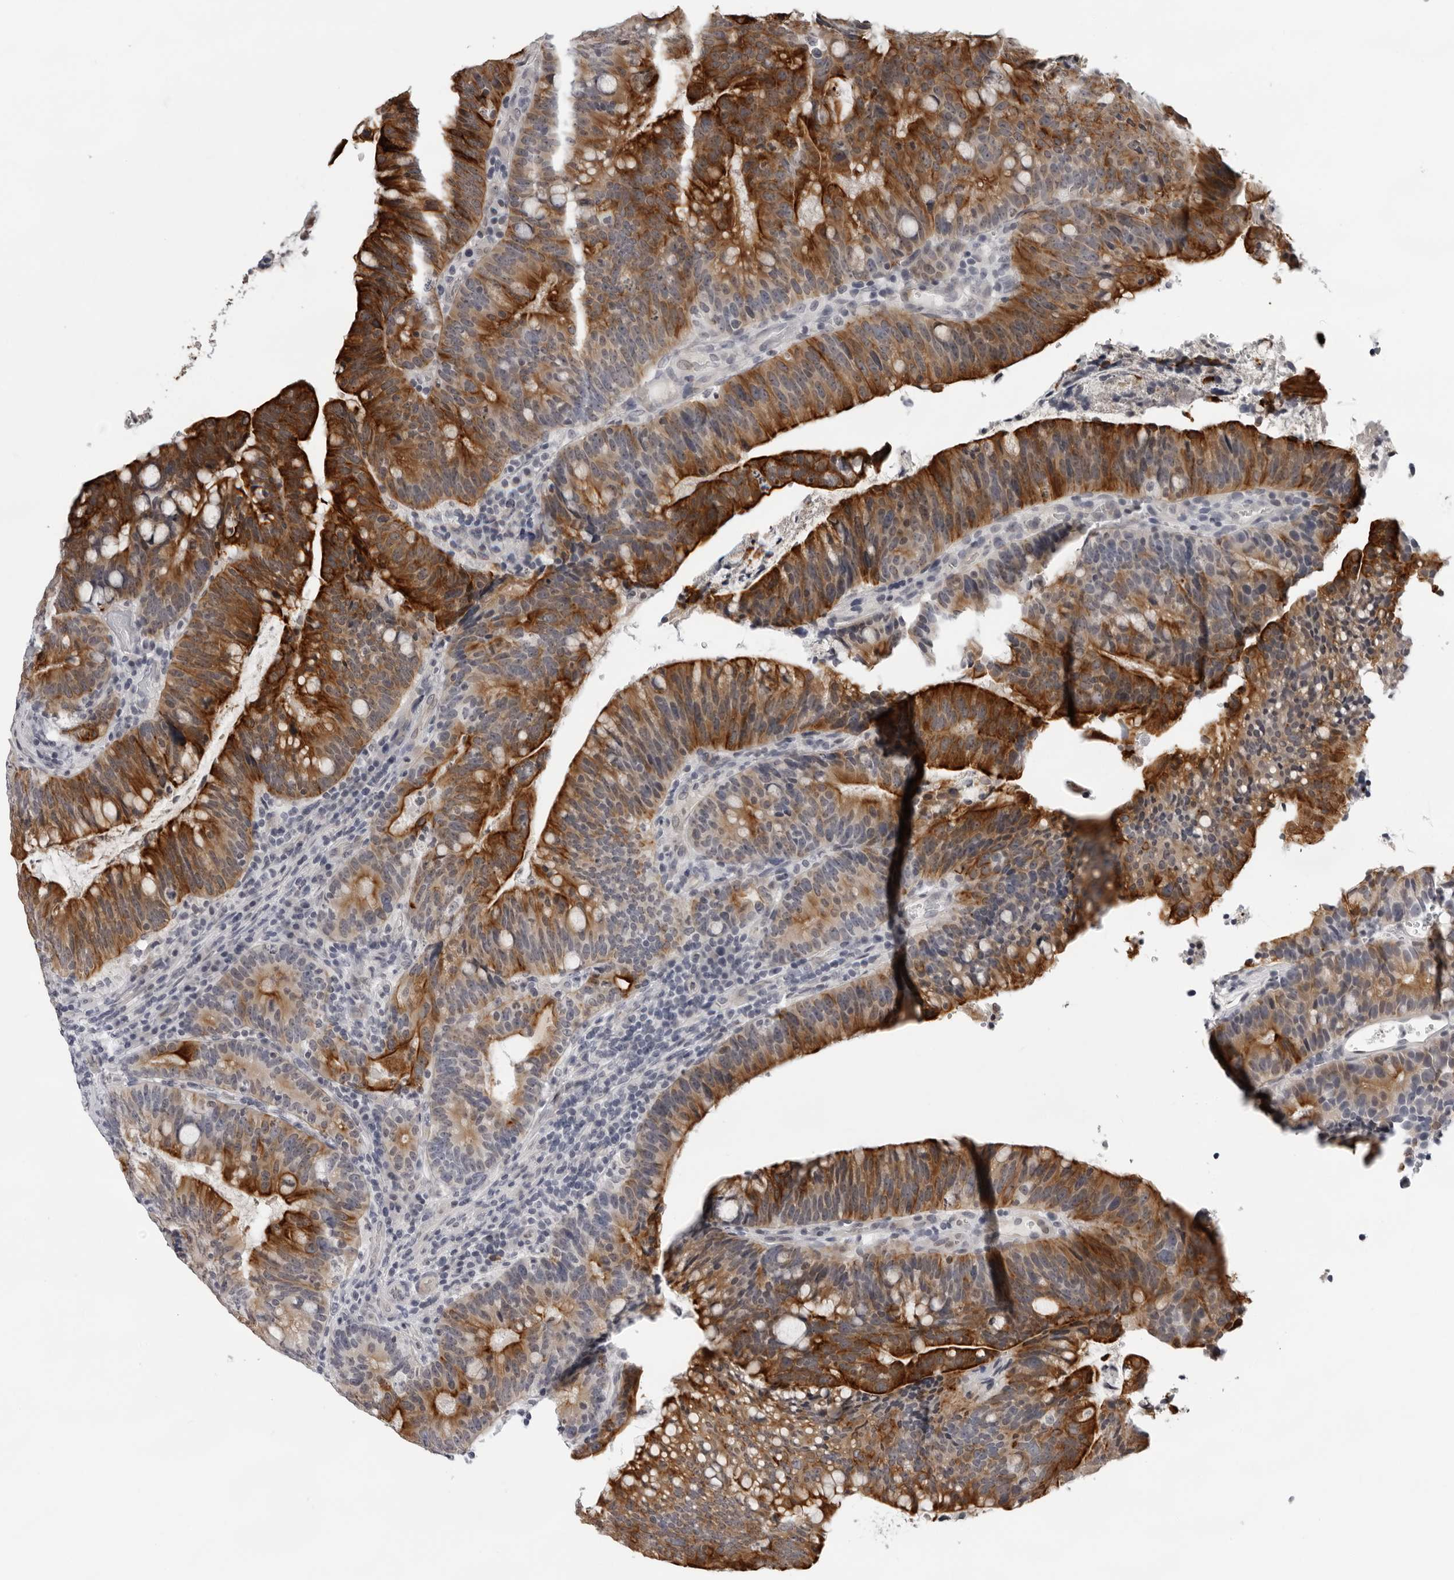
{"staining": {"intensity": "strong", "quantity": ">75%", "location": "cytoplasmic/membranous"}, "tissue": "colorectal cancer", "cell_type": "Tumor cells", "image_type": "cancer", "snomed": [{"axis": "morphology", "description": "Adenocarcinoma, NOS"}, {"axis": "topography", "description": "Colon"}], "caption": "Colorectal cancer (adenocarcinoma) stained with immunohistochemistry (IHC) shows strong cytoplasmic/membranous staining in approximately >75% of tumor cells.", "gene": "CCDC28B", "patient": {"sex": "female", "age": 66}}